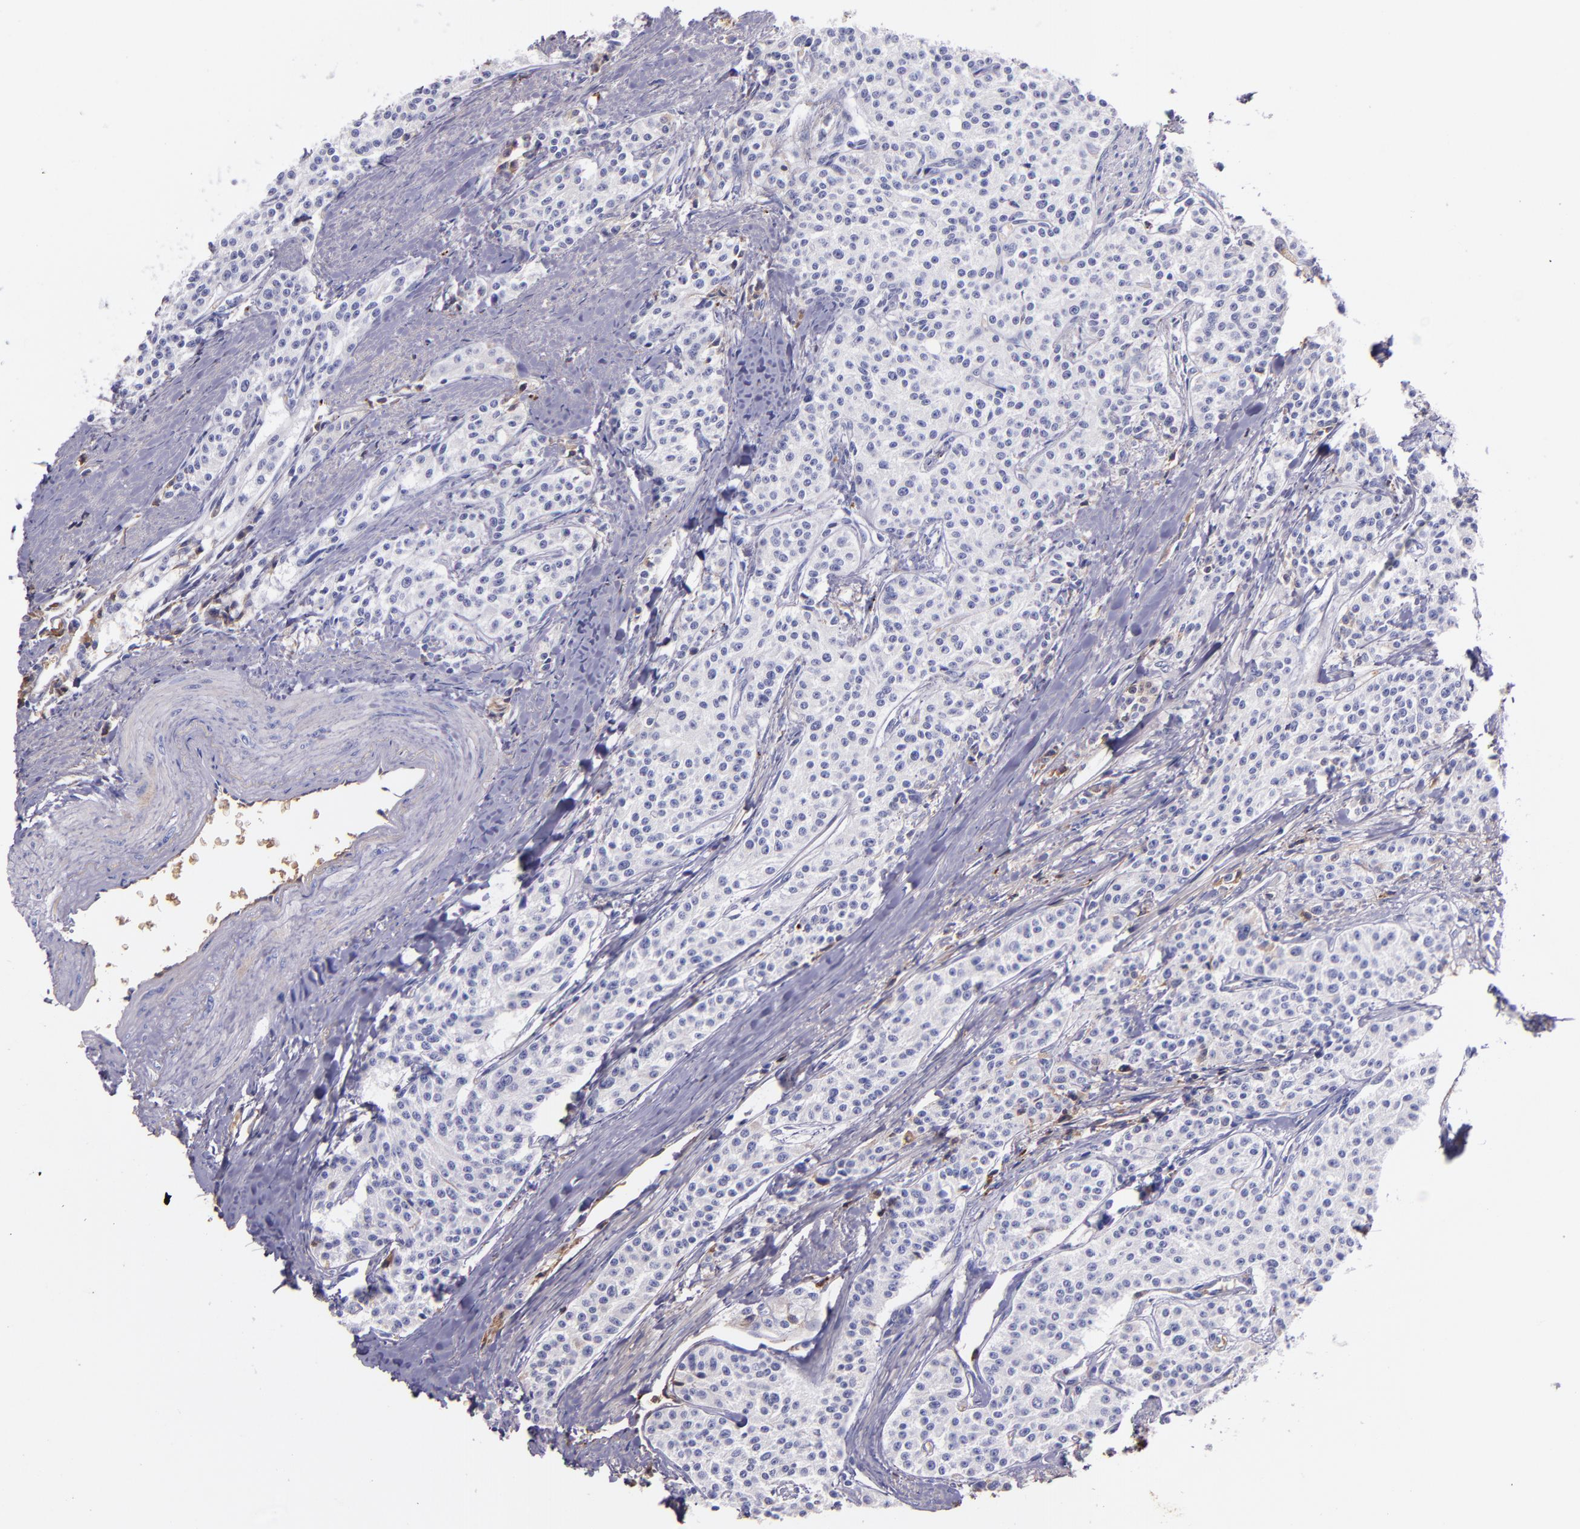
{"staining": {"intensity": "negative", "quantity": "none", "location": "none"}, "tissue": "carcinoid", "cell_type": "Tumor cells", "image_type": "cancer", "snomed": [{"axis": "morphology", "description": "Carcinoid, malignant, NOS"}, {"axis": "topography", "description": "Stomach"}], "caption": "Immunohistochemical staining of human carcinoid reveals no significant positivity in tumor cells.", "gene": "KNG1", "patient": {"sex": "female", "age": 76}}